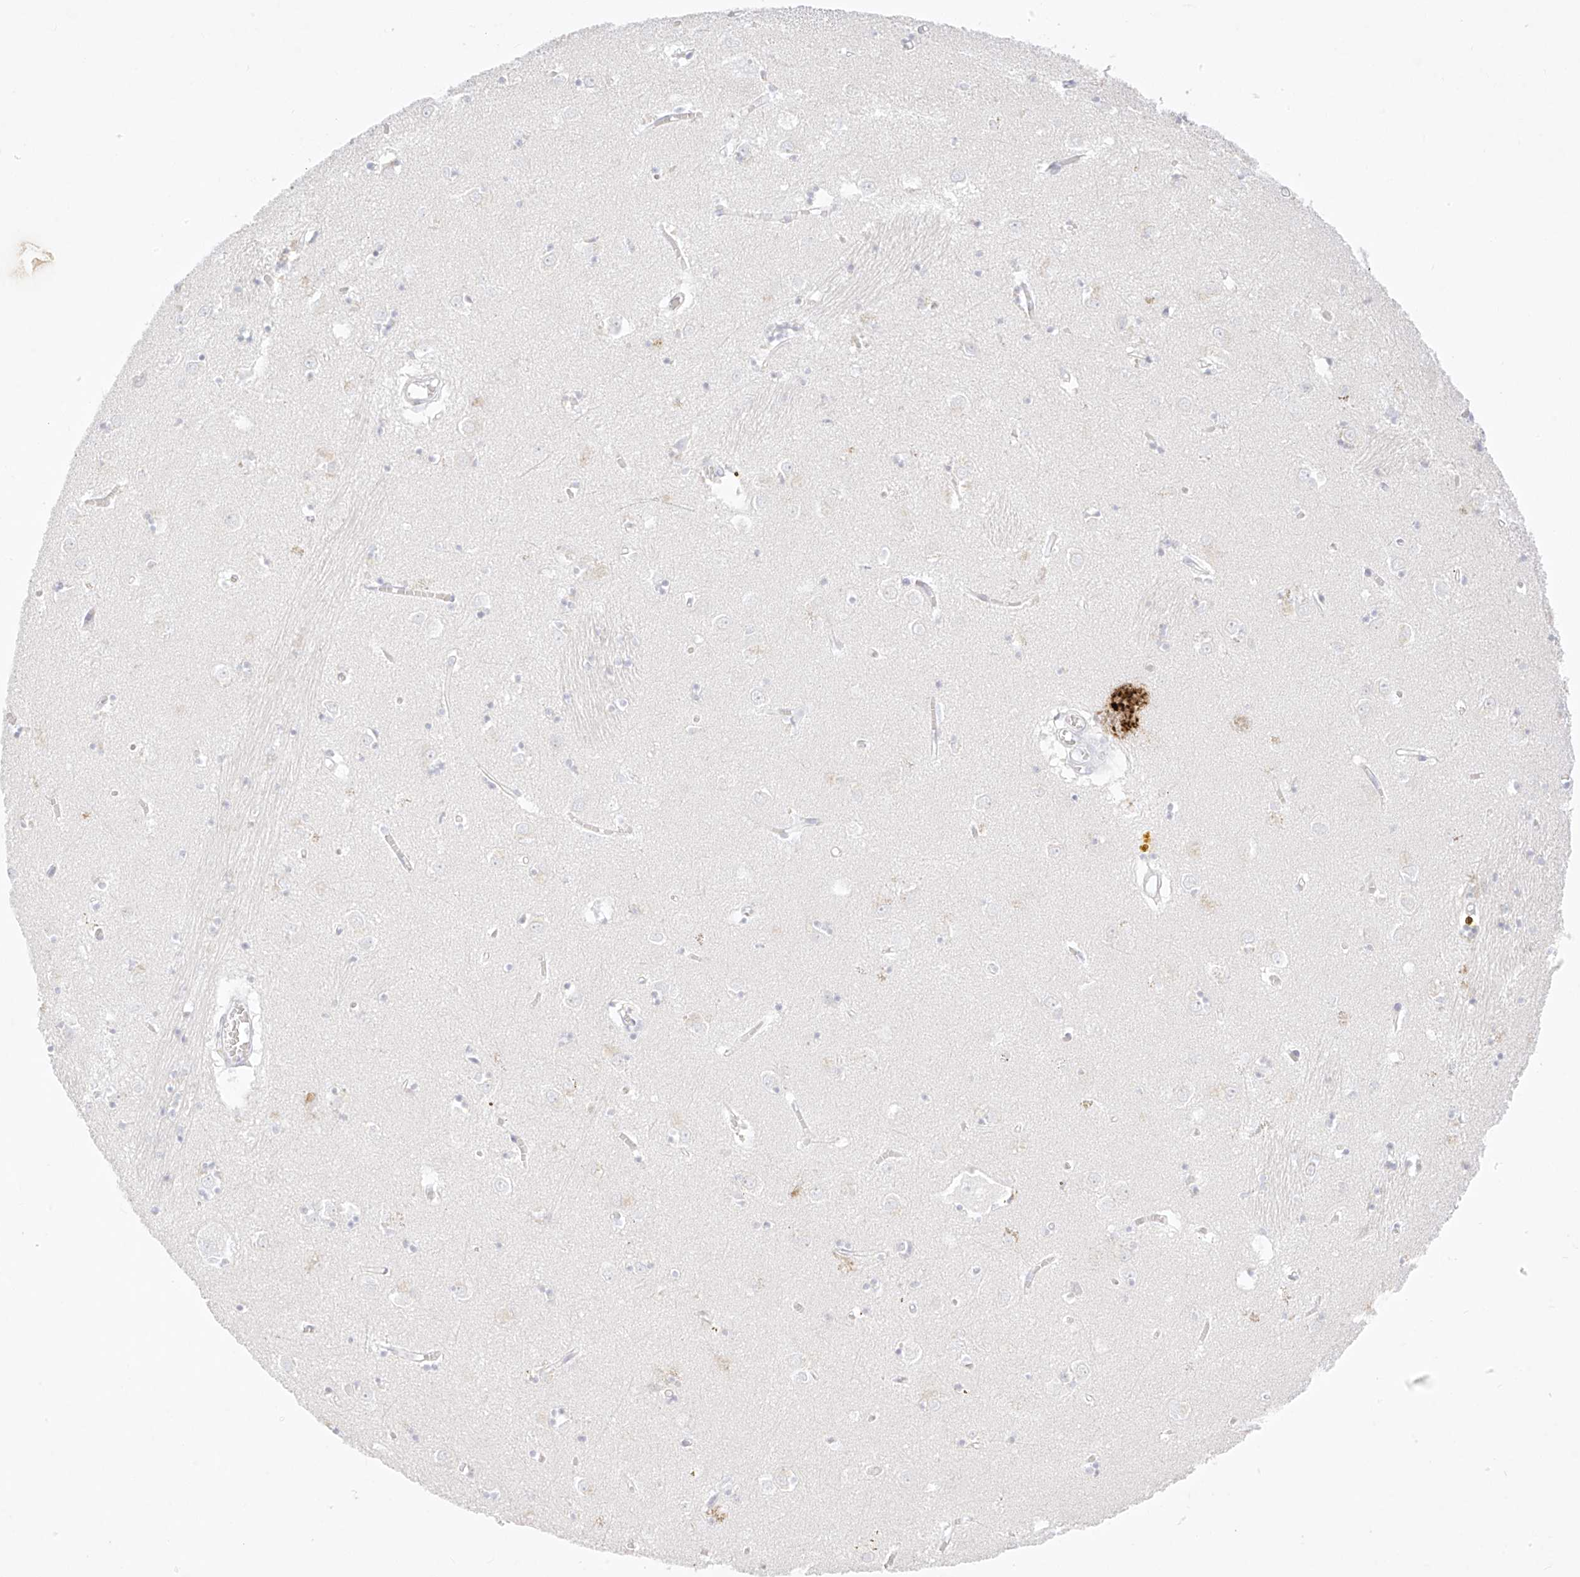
{"staining": {"intensity": "negative", "quantity": "none", "location": "none"}, "tissue": "caudate", "cell_type": "Glial cells", "image_type": "normal", "snomed": [{"axis": "morphology", "description": "Normal tissue, NOS"}, {"axis": "topography", "description": "Lateral ventricle wall"}], "caption": "DAB (3,3'-diaminobenzidine) immunohistochemical staining of unremarkable human caudate exhibits no significant positivity in glial cells.", "gene": "TGM4", "patient": {"sex": "male", "age": 70}}